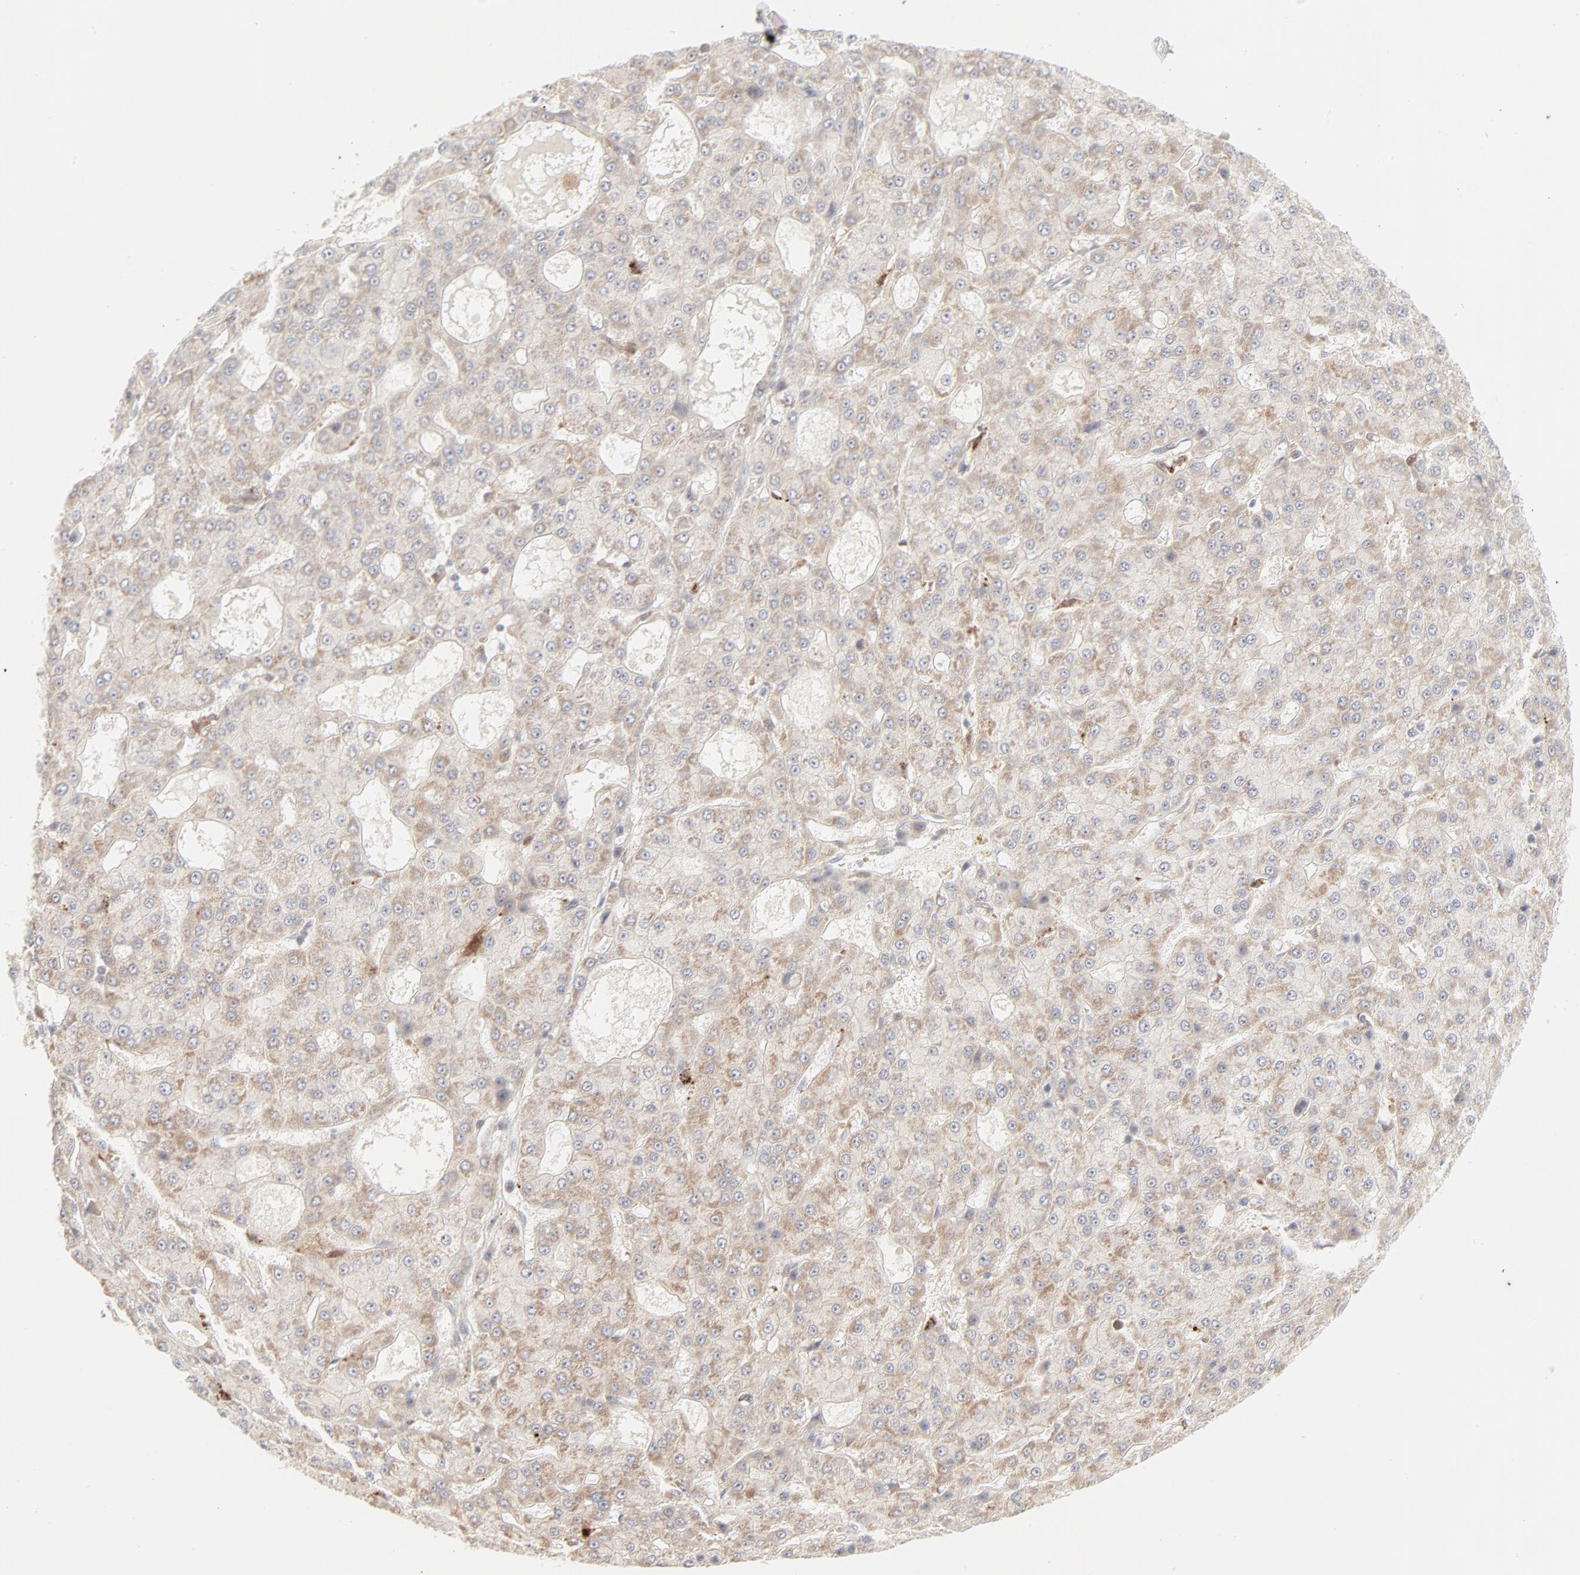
{"staining": {"intensity": "weak", "quantity": ">75%", "location": "cytoplasmic/membranous"}, "tissue": "liver cancer", "cell_type": "Tumor cells", "image_type": "cancer", "snomed": [{"axis": "morphology", "description": "Carcinoma, Hepatocellular, NOS"}, {"axis": "topography", "description": "Liver"}], "caption": "Liver cancer was stained to show a protein in brown. There is low levels of weak cytoplasmic/membranous positivity in approximately >75% of tumor cells. (Stains: DAB in brown, nuclei in blue, Microscopy: brightfield microscopy at high magnification).", "gene": "LGALS2", "patient": {"sex": "male", "age": 47}}